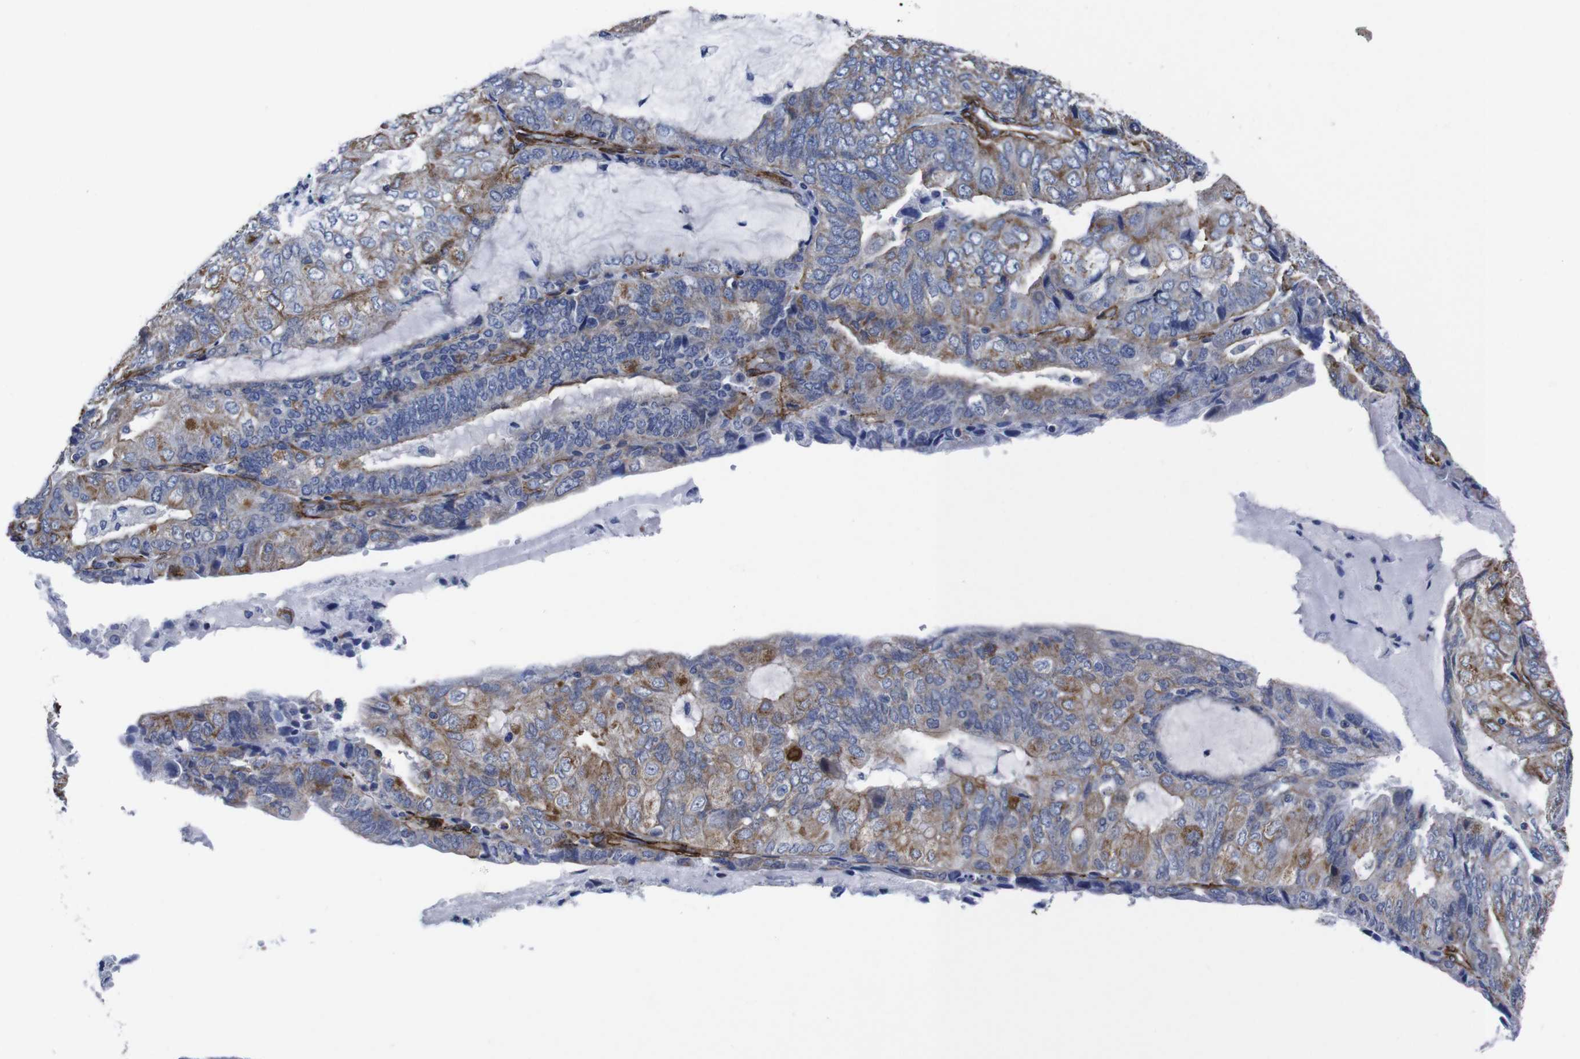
{"staining": {"intensity": "moderate", "quantity": "25%-75%", "location": "cytoplasmic/membranous"}, "tissue": "endometrial cancer", "cell_type": "Tumor cells", "image_type": "cancer", "snomed": [{"axis": "morphology", "description": "Adenocarcinoma, NOS"}, {"axis": "topography", "description": "Endometrium"}], "caption": "Tumor cells show moderate cytoplasmic/membranous positivity in approximately 25%-75% of cells in endometrial adenocarcinoma.", "gene": "WNT10A", "patient": {"sex": "female", "age": 81}}